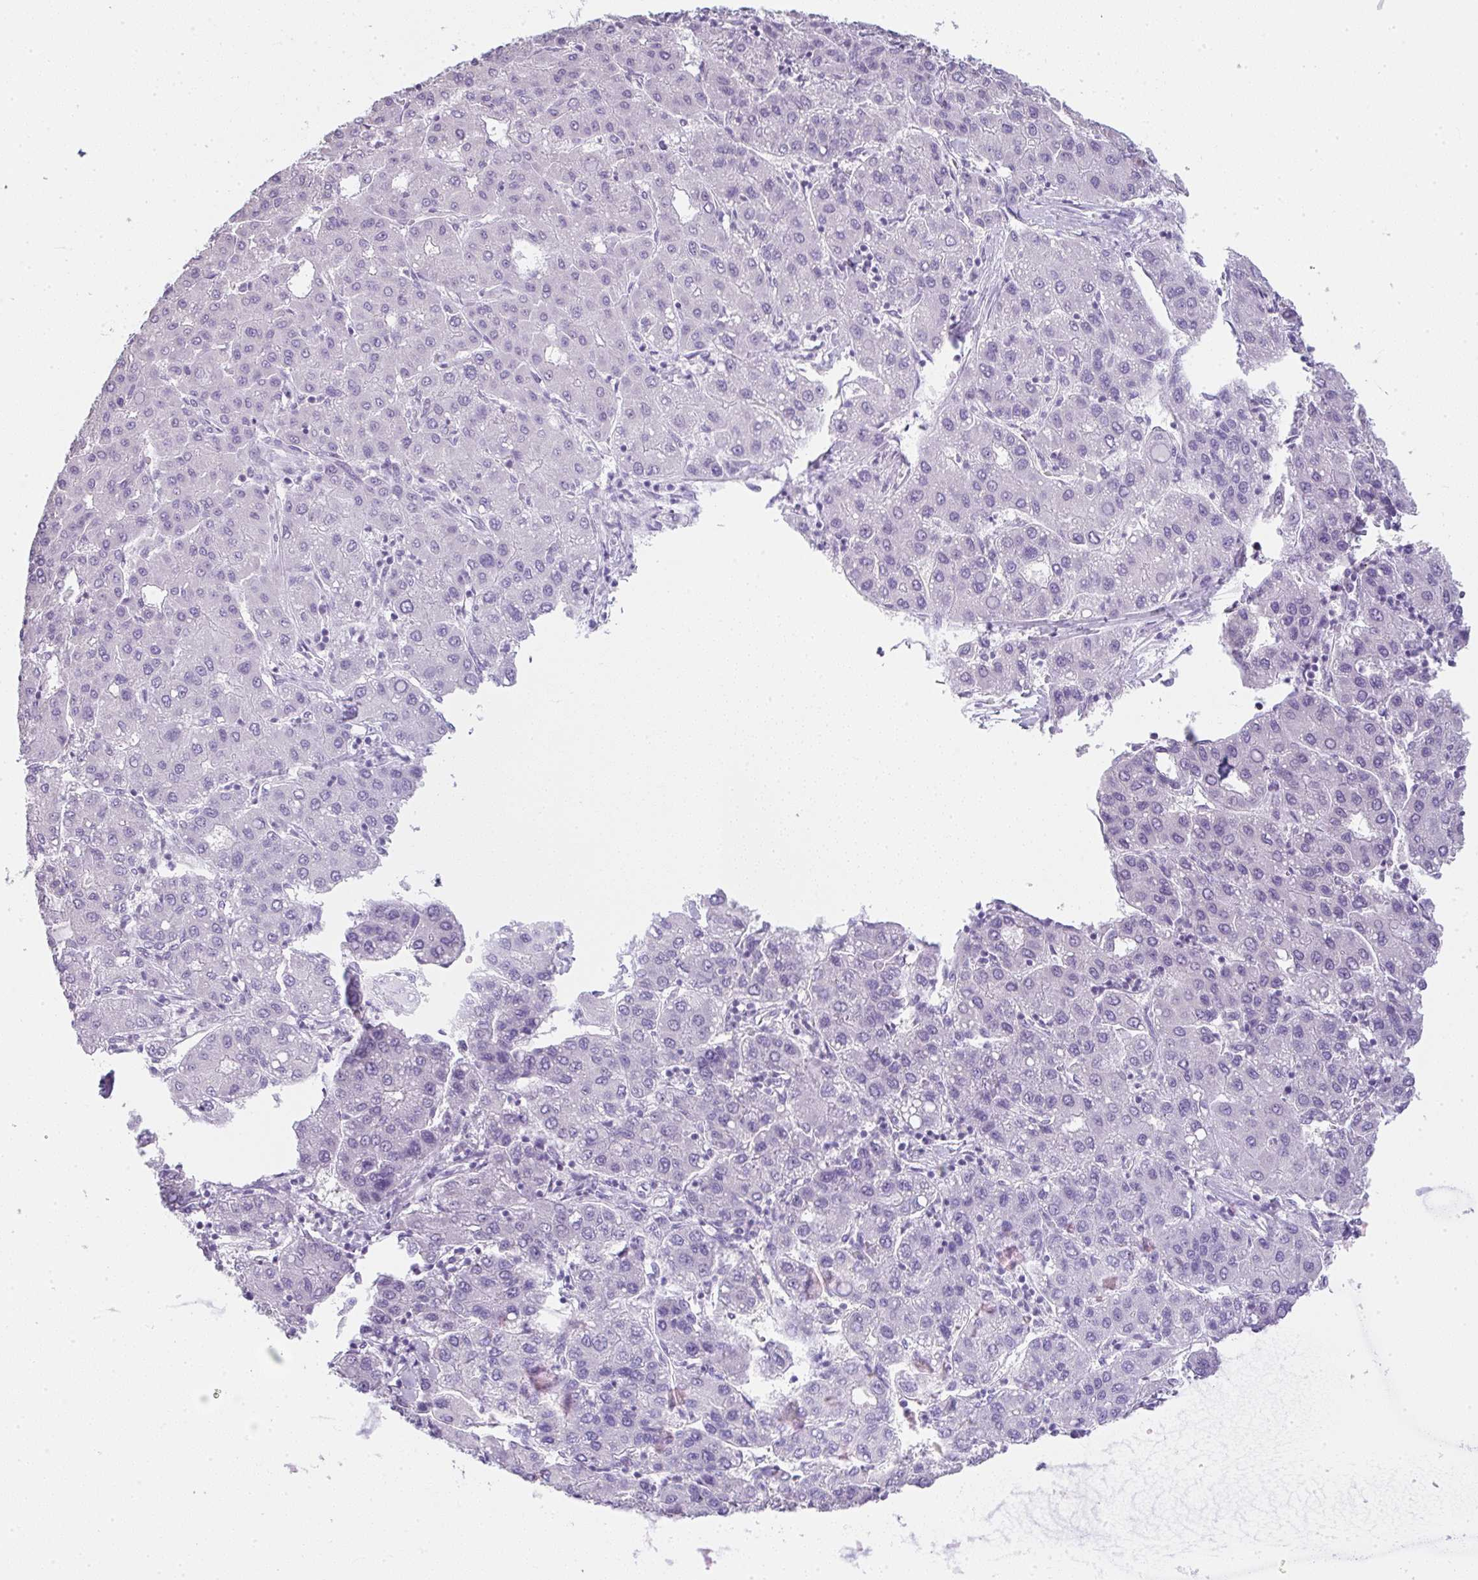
{"staining": {"intensity": "negative", "quantity": "none", "location": "none"}, "tissue": "liver cancer", "cell_type": "Tumor cells", "image_type": "cancer", "snomed": [{"axis": "morphology", "description": "Carcinoma, Hepatocellular, NOS"}, {"axis": "topography", "description": "Liver"}], "caption": "The IHC histopathology image has no significant expression in tumor cells of liver cancer tissue. (Stains: DAB (3,3'-diaminobenzidine) IHC with hematoxylin counter stain, Microscopy: brightfield microscopy at high magnification).", "gene": "LPAR4", "patient": {"sex": "male", "age": 65}}